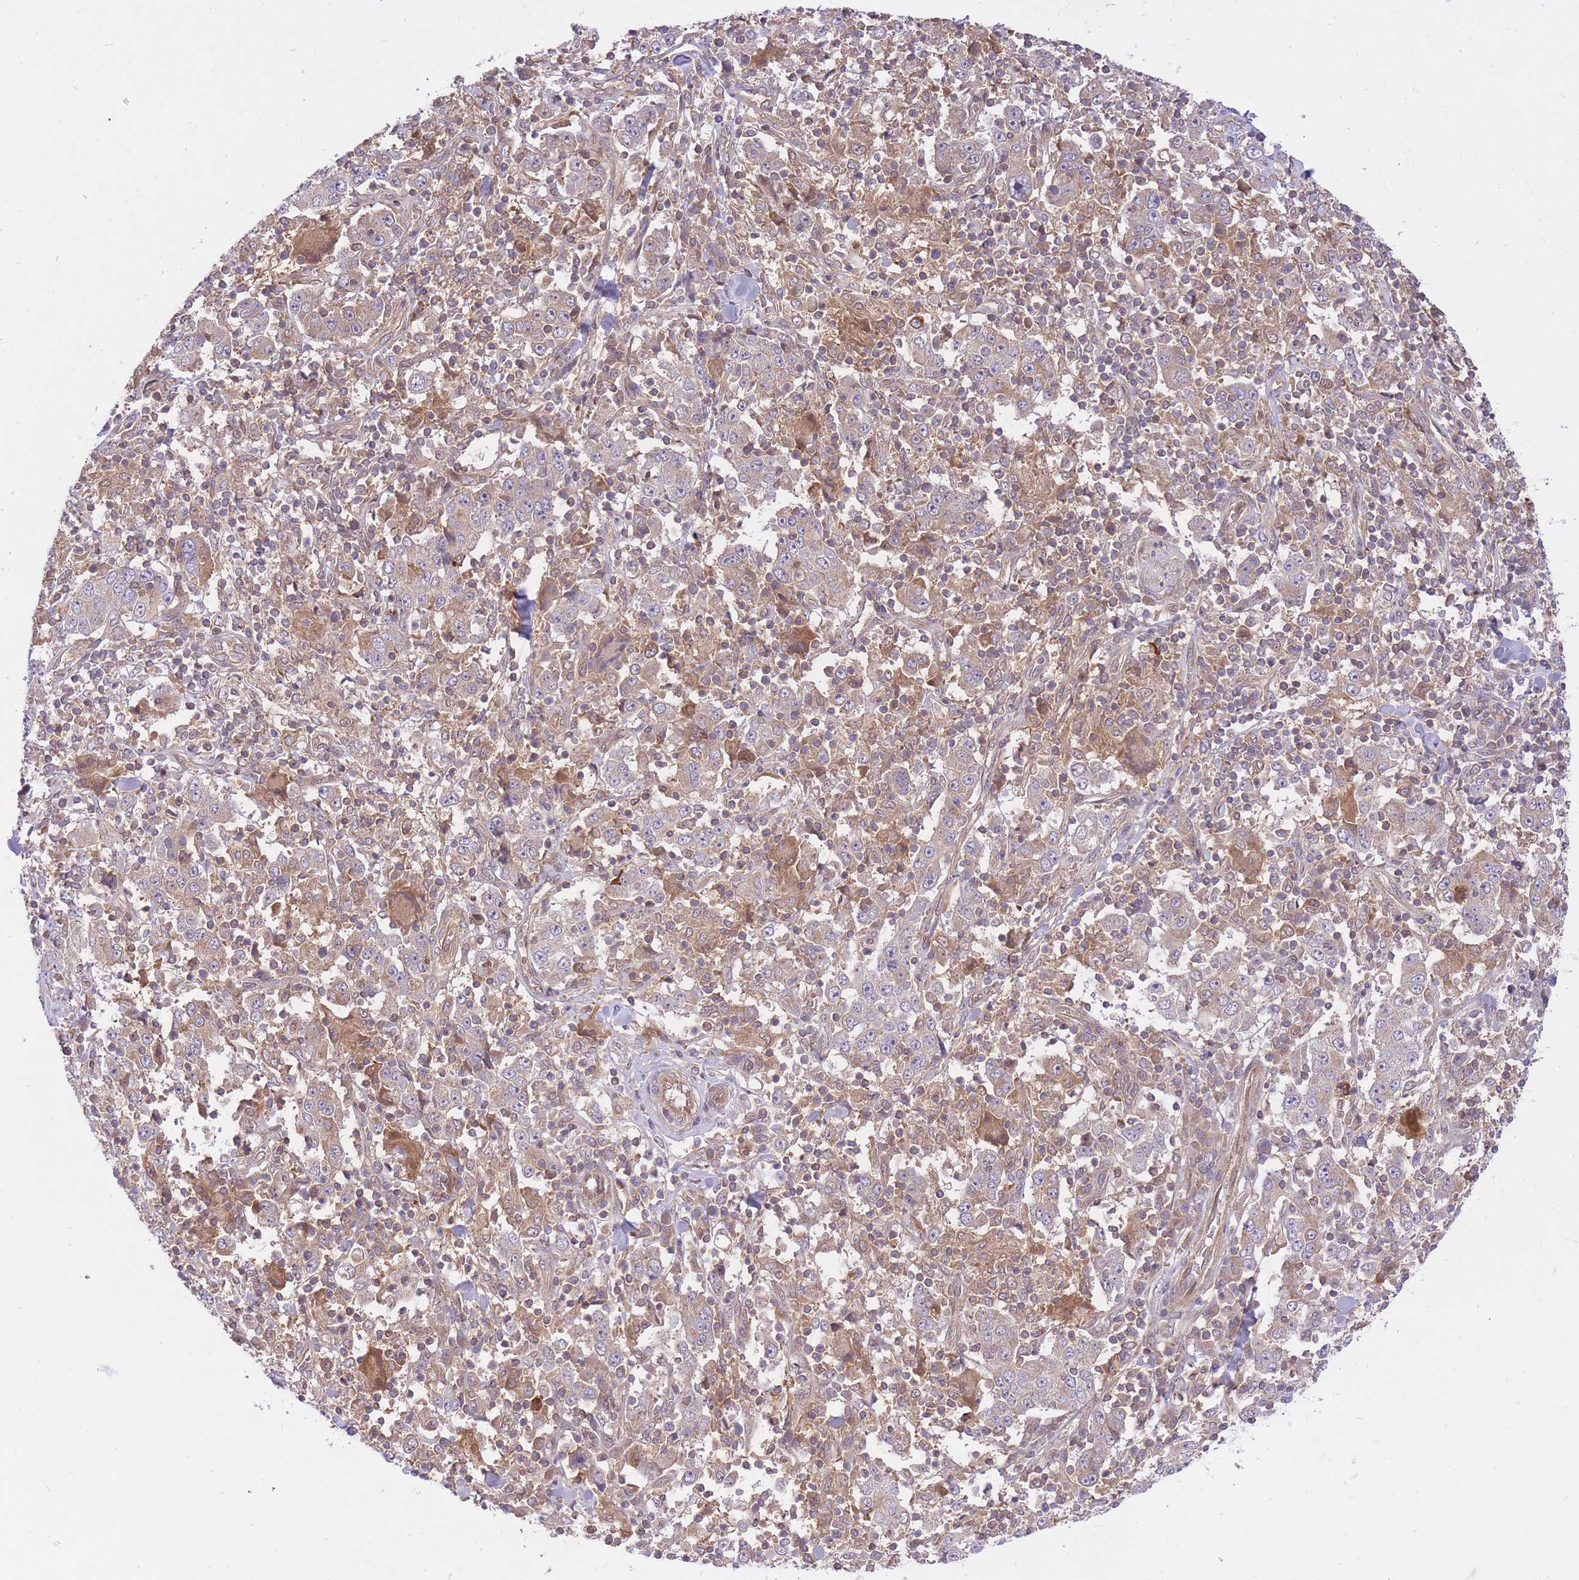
{"staining": {"intensity": "weak", "quantity": "<25%", "location": "cytoplasmic/membranous"}, "tissue": "stomach cancer", "cell_type": "Tumor cells", "image_type": "cancer", "snomed": [{"axis": "morphology", "description": "Normal tissue, NOS"}, {"axis": "morphology", "description": "Adenocarcinoma, NOS"}, {"axis": "topography", "description": "Stomach, upper"}, {"axis": "topography", "description": "Stomach"}], "caption": "A histopathology image of stomach adenocarcinoma stained for a protein exhibits no brown staining in tumor cells.", "gene": "PREP", "patient": {"sex": "male", "age": 59}}